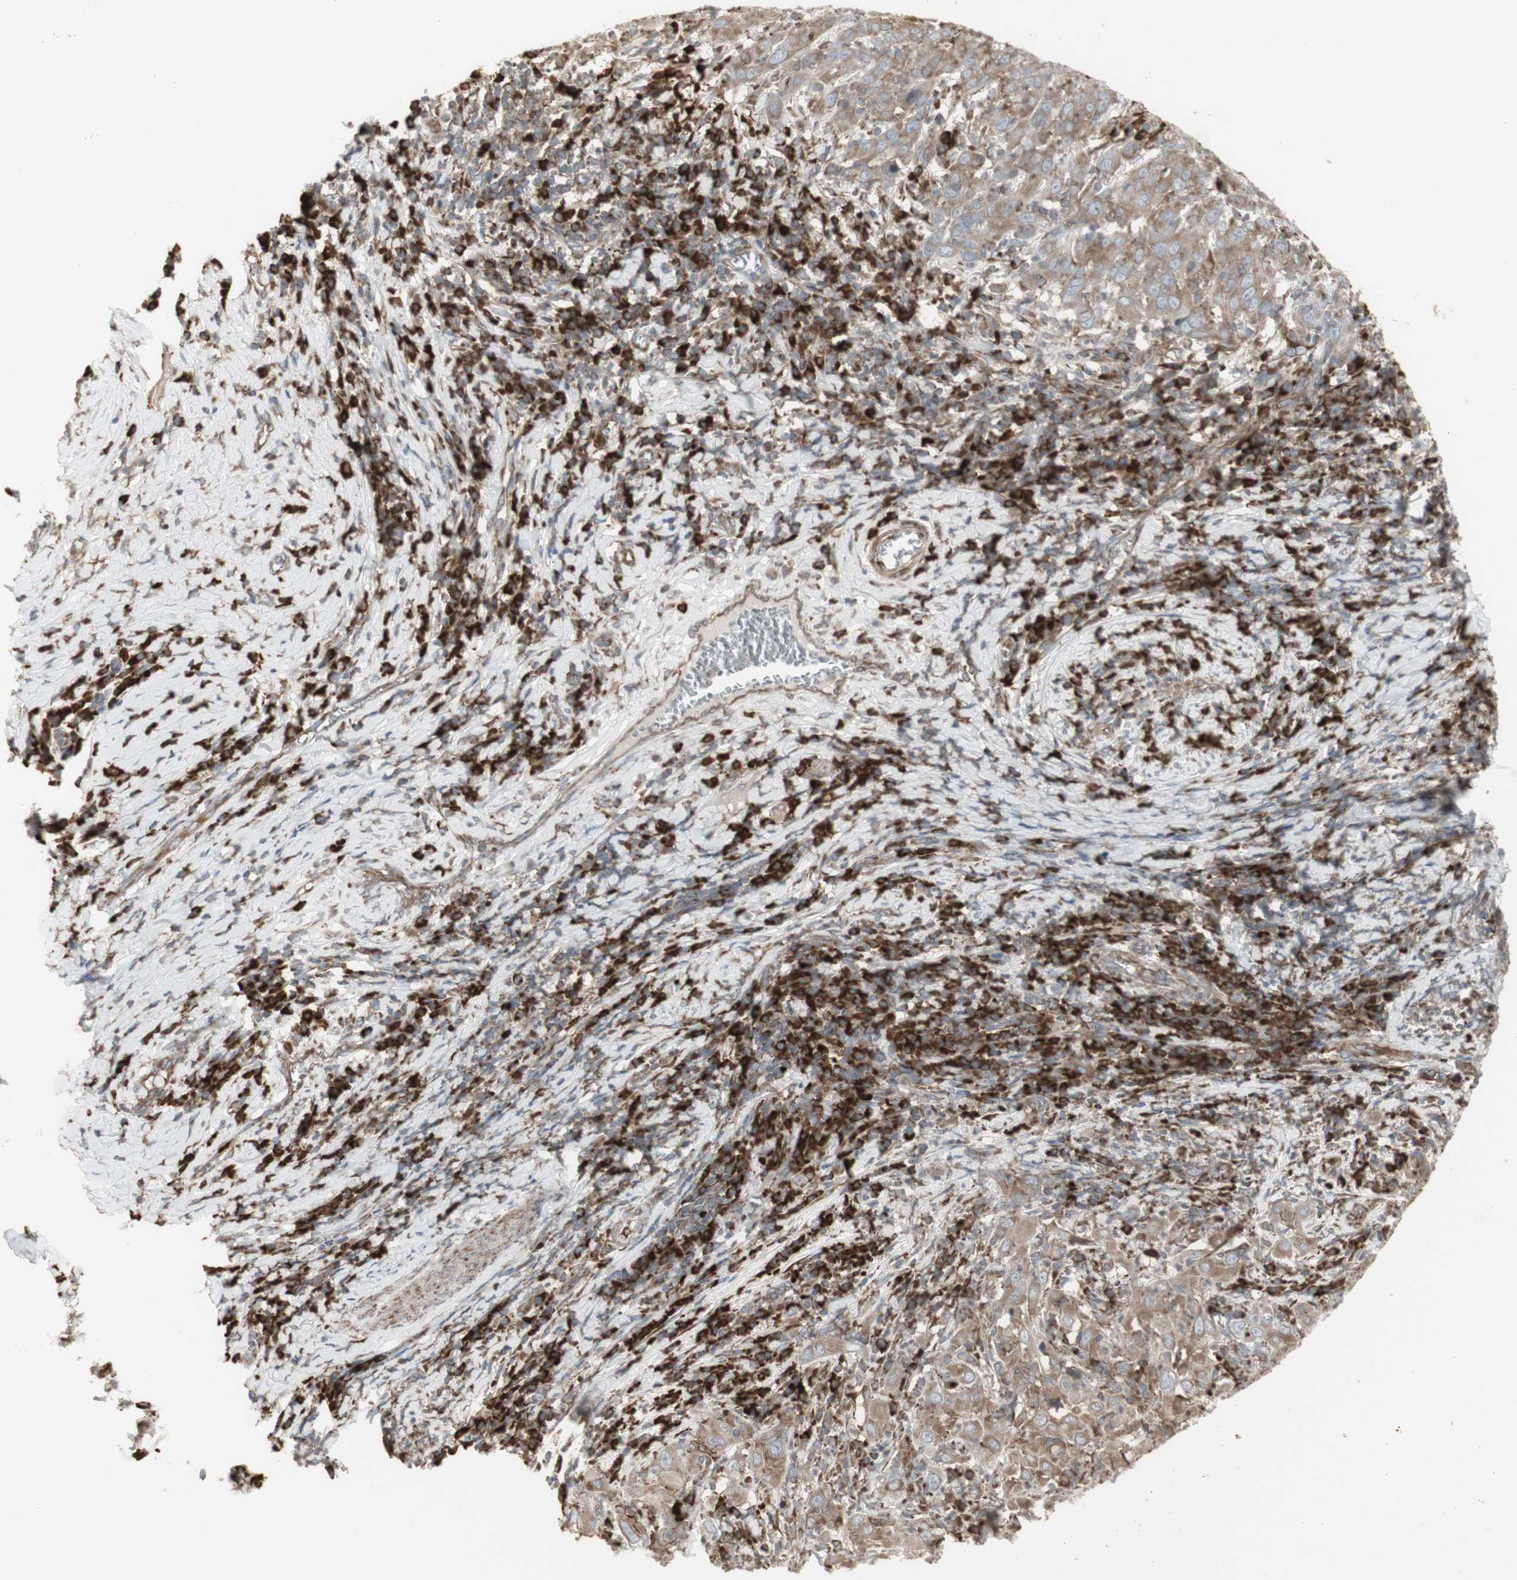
{"staining": {"intensity": "moderate", "quantity": ">75%", "location": "cytoplasmic/membranous"}, "tissue": "cervical cancer", "cell_type": "Tumor cells", "image_type": "cancer", "snomed": [{"axis": "morphology", "description": "Squamous cell carcinoma, NOS"}, {"axis": "topography", "description": "Cervix"}], "caption": "Tumor cells display medium levels of moderate cytoplasmic/membranous staining in about >75% of cells in cervical squamous cell carcinoma. Immunohistochemistry (ihc) stains the protein of interest in brown and the nuclei are stained blue.", "gene": "FKBP3", "patient": {"sex": "female", "age": 46}}